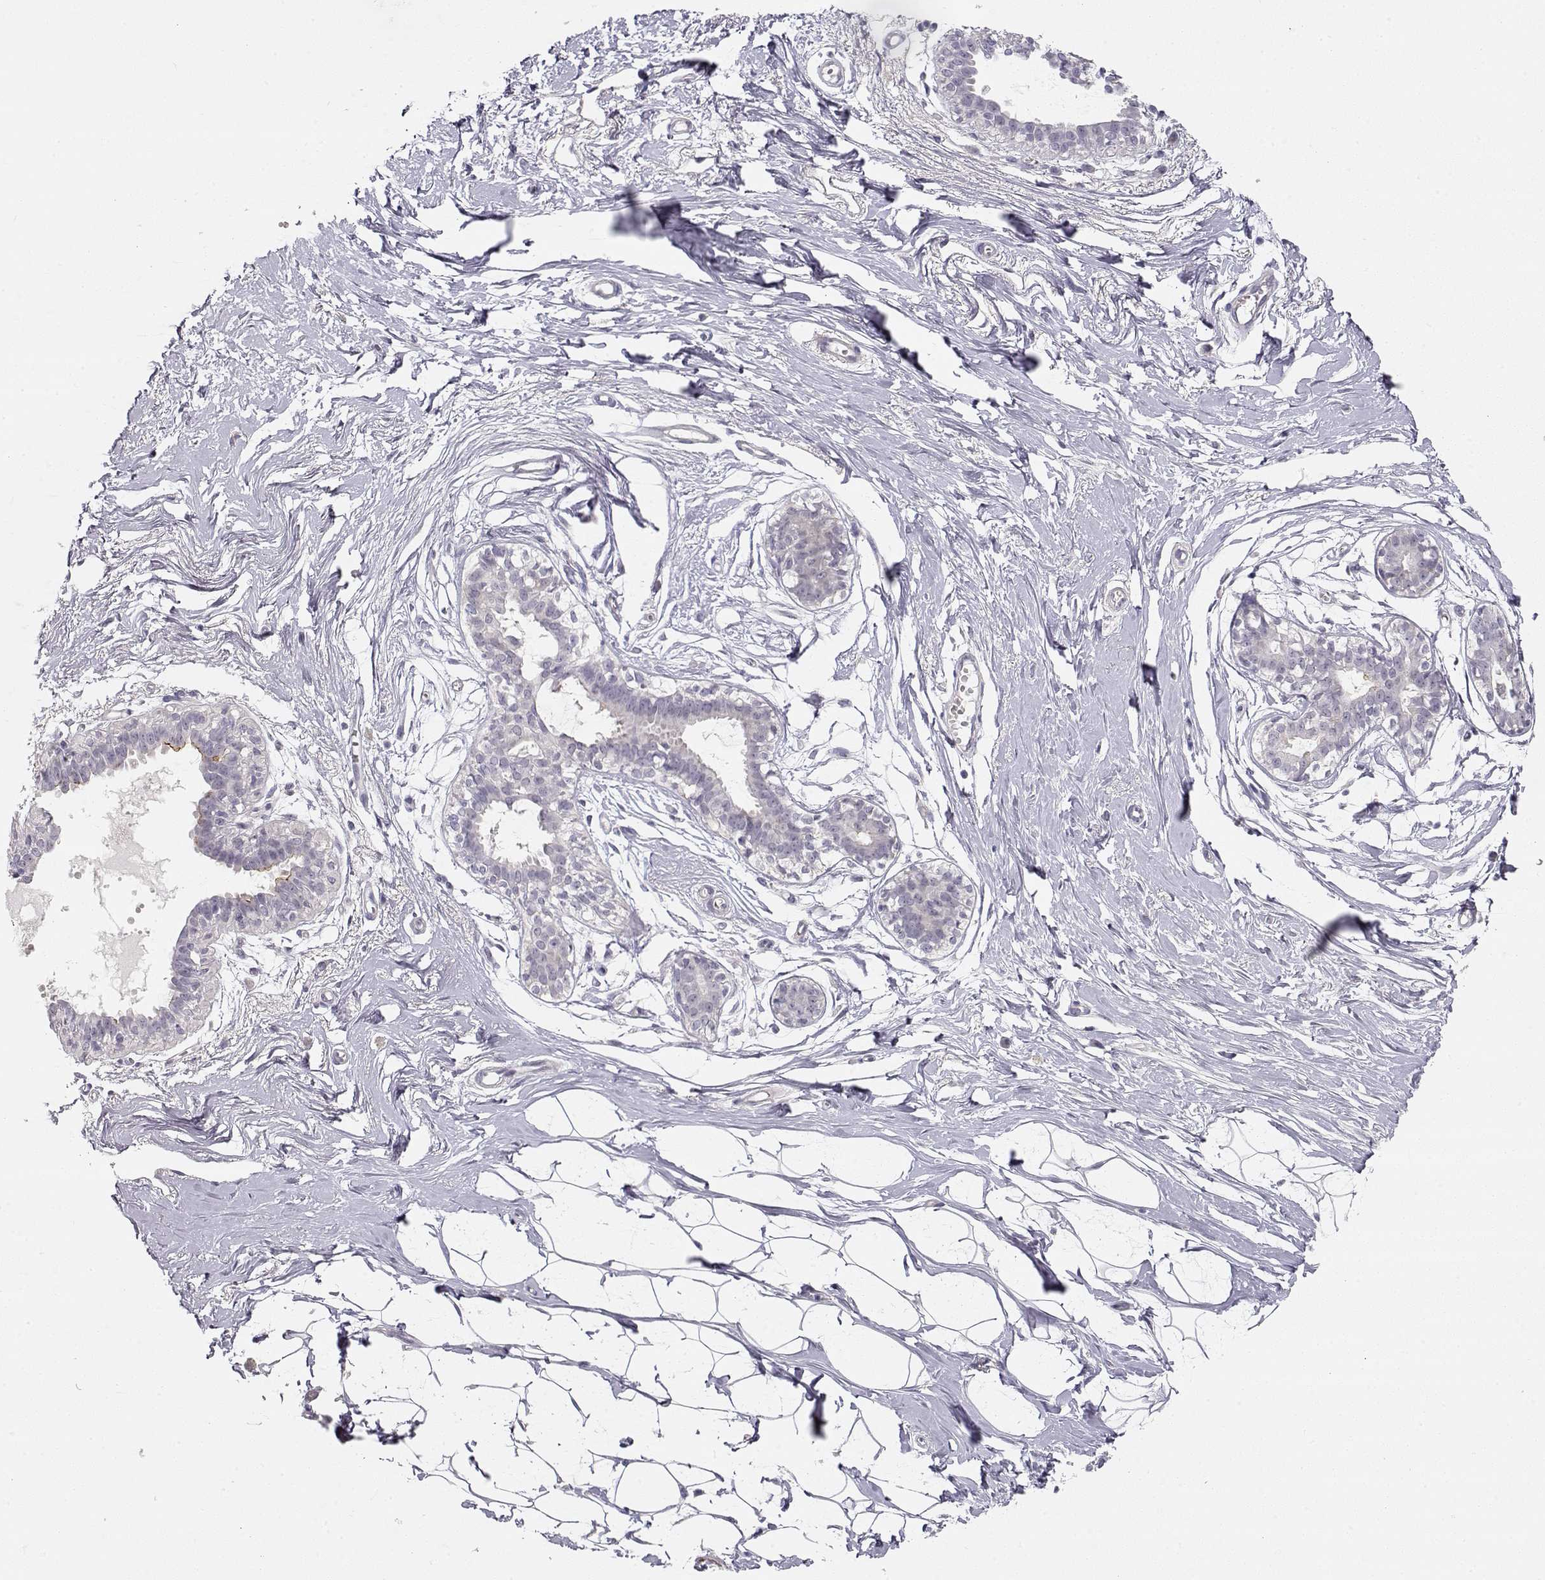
{"staining": {"intensity": "negative", "quantity": "none", "location": "none"}, "tissue": "breast", "cell_type": "Adipocytes", "image_type": "normal", "snomed": [{"axis": "morphology", "description": "Normal tissue, NOS"}, {"axis": "topography", "description": "Breast"}], "caption": "The micrograph exhibits no significant expression in adipocytes of breast.", "gene": "TTC26", "patient": {"sex": "female", "age": 49}}